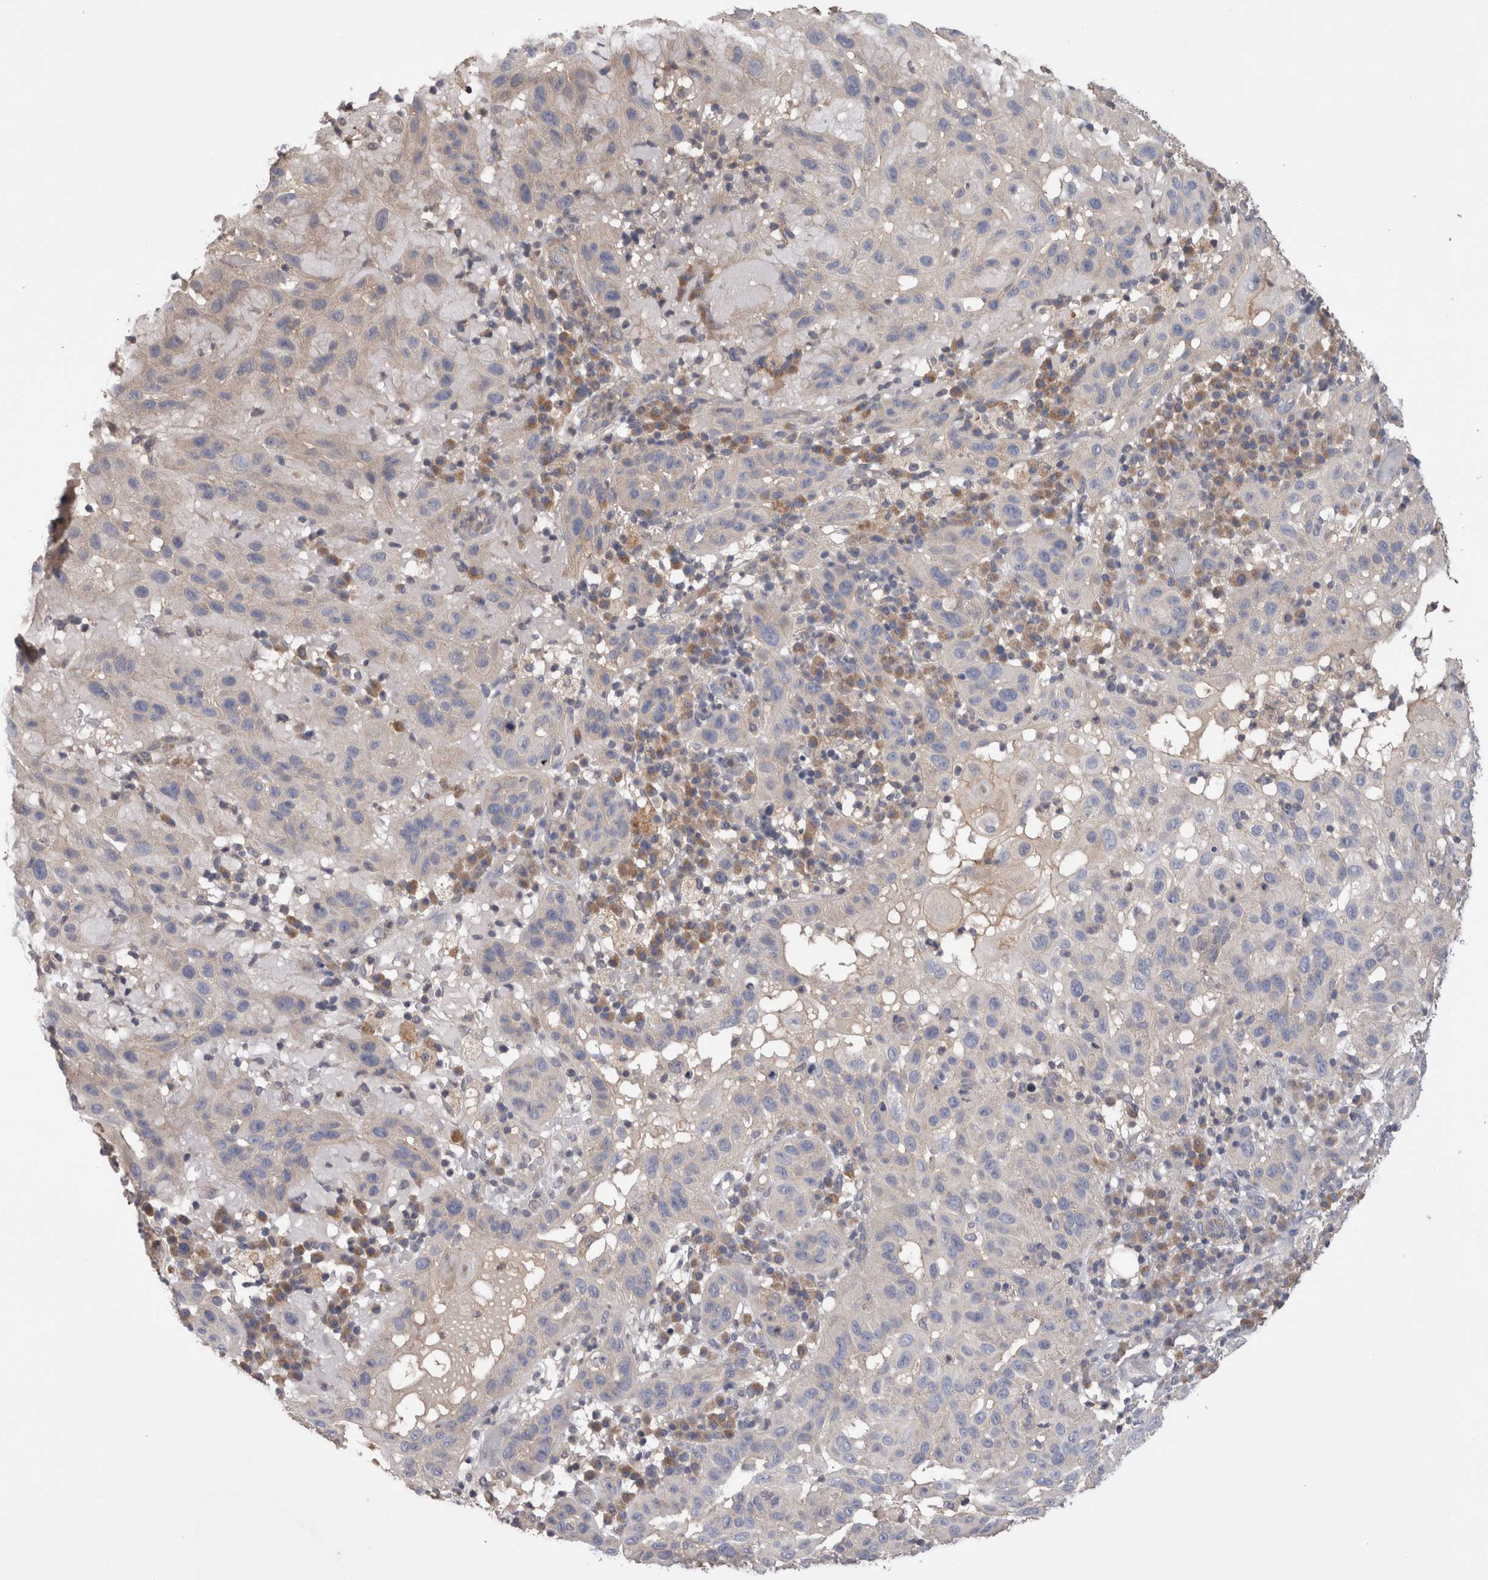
{"staining": {"intensity": "negative", "quantity": "none", "location": "none"}, "tissue": "skin cancer", "cell_type": "Tumor cells", "image_type": "cancer", "snomed": [{"axis": "morphology", "description": "Normal tissue, NOS"}, {"axis": "morphology", "description": "Squamous cell carcinoma, NOS"}, {"axis": "topography", "description": "Skin"}], "caption": "Tumor cells show no significant protein staining in skin squamous cell carcinoma.", "gene": "OTOR", "patient": {"sex": "female", "age": 96}}